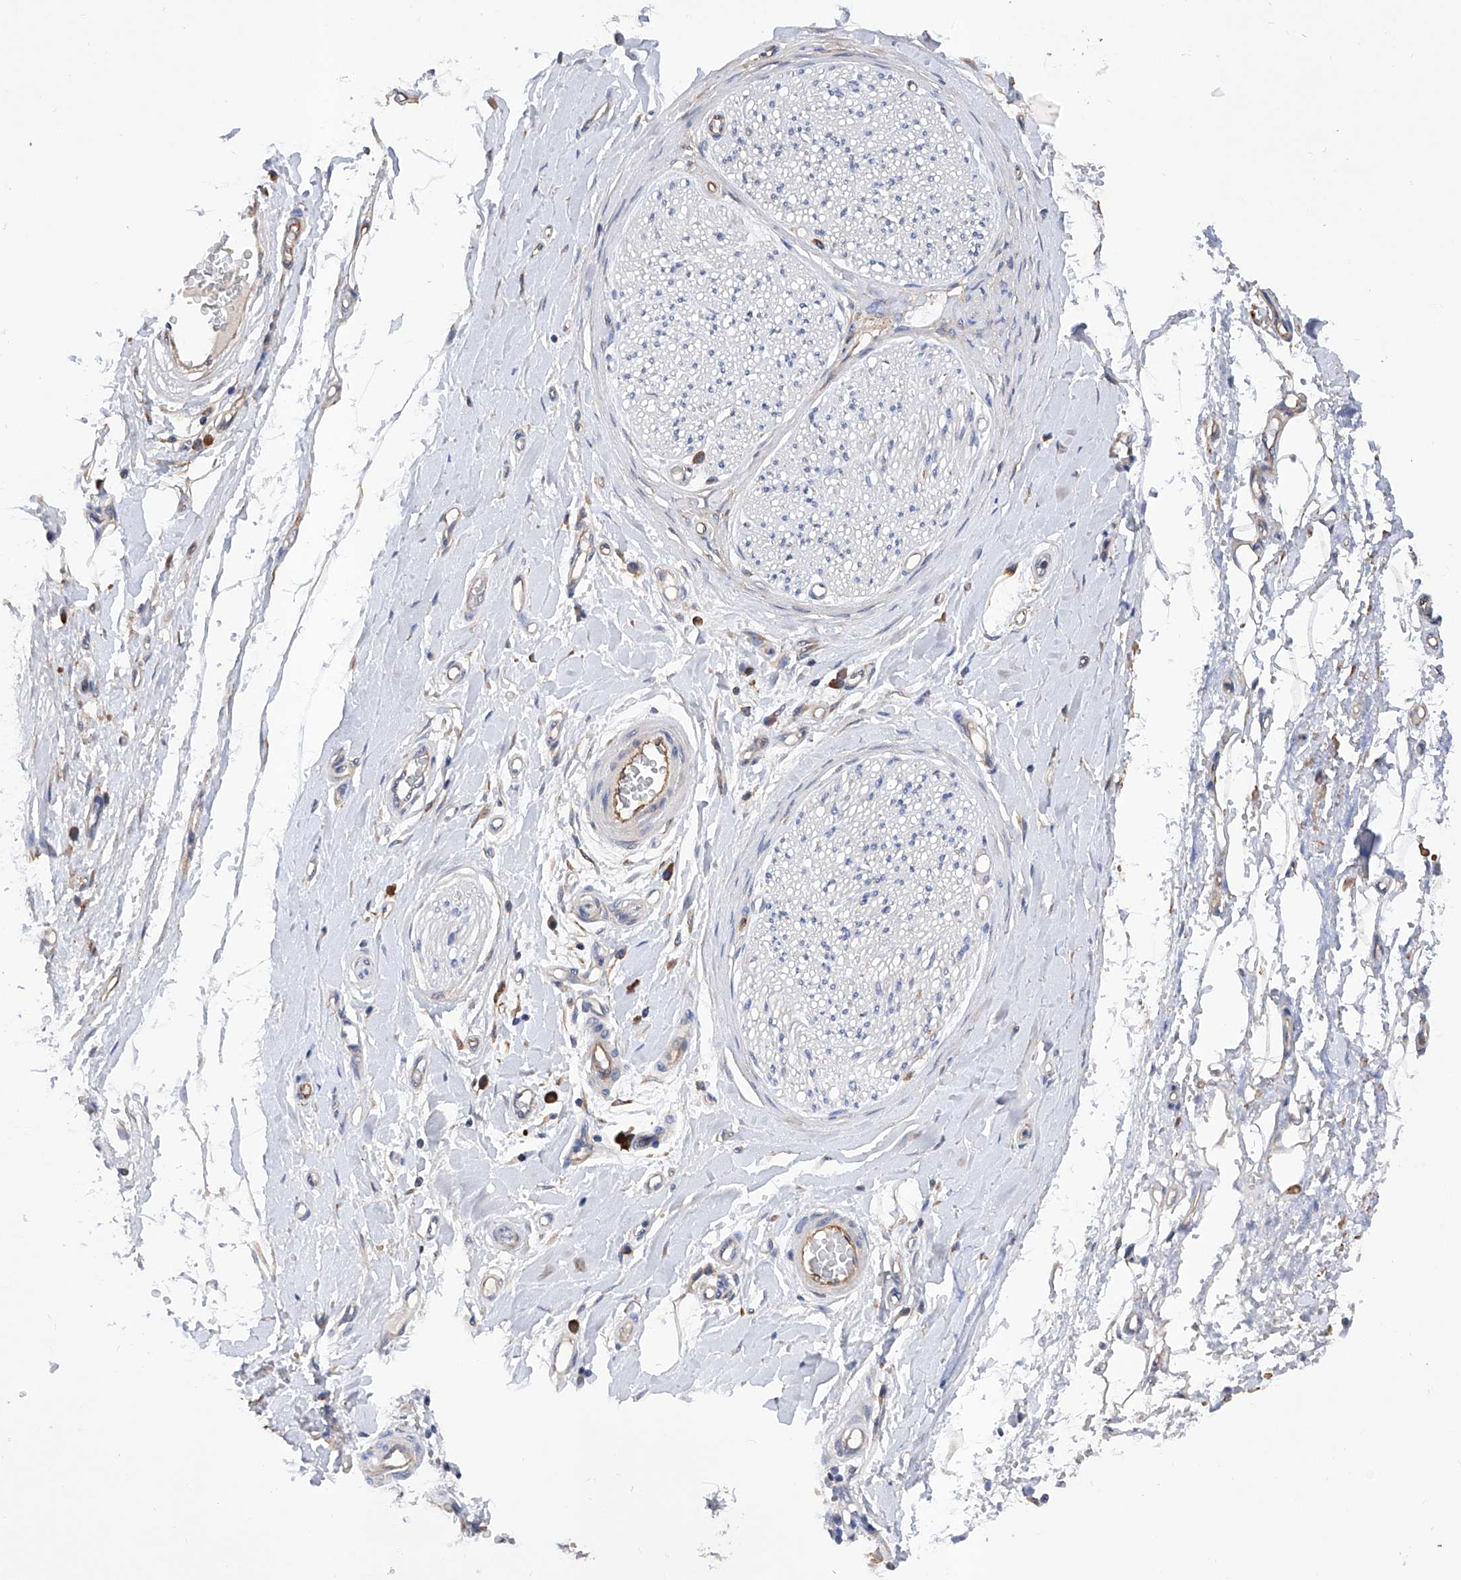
{"staining": {"intensity": "negative", "quantity": "none", "location": "none"}, "tissue": "adipose tissue", "cell_type": "Adipocytes", "image_type": "normal", "snomed": [{"axis": "morphology", "description": "Normal tissue, NOS"}, {"axis": "morphology", "description": "Adenocarcinoma, NOS"}, {"axis": "topography", "description": "Esophagus"}, {"axis": "topography", "description": "Stomach, upper"}, {"axis": "topography", "description": "Peripheral nerve tissue"}], "caption": "Immunohistochemical staining of normal adipose tissue shows no significant staining in adipocytes. The staining is performed using DAB brown chromogen with nuclei counter-stained in using hematoxylin.", "gene": "INPP5B", "patient": {"sex": "male", "age": 62}}